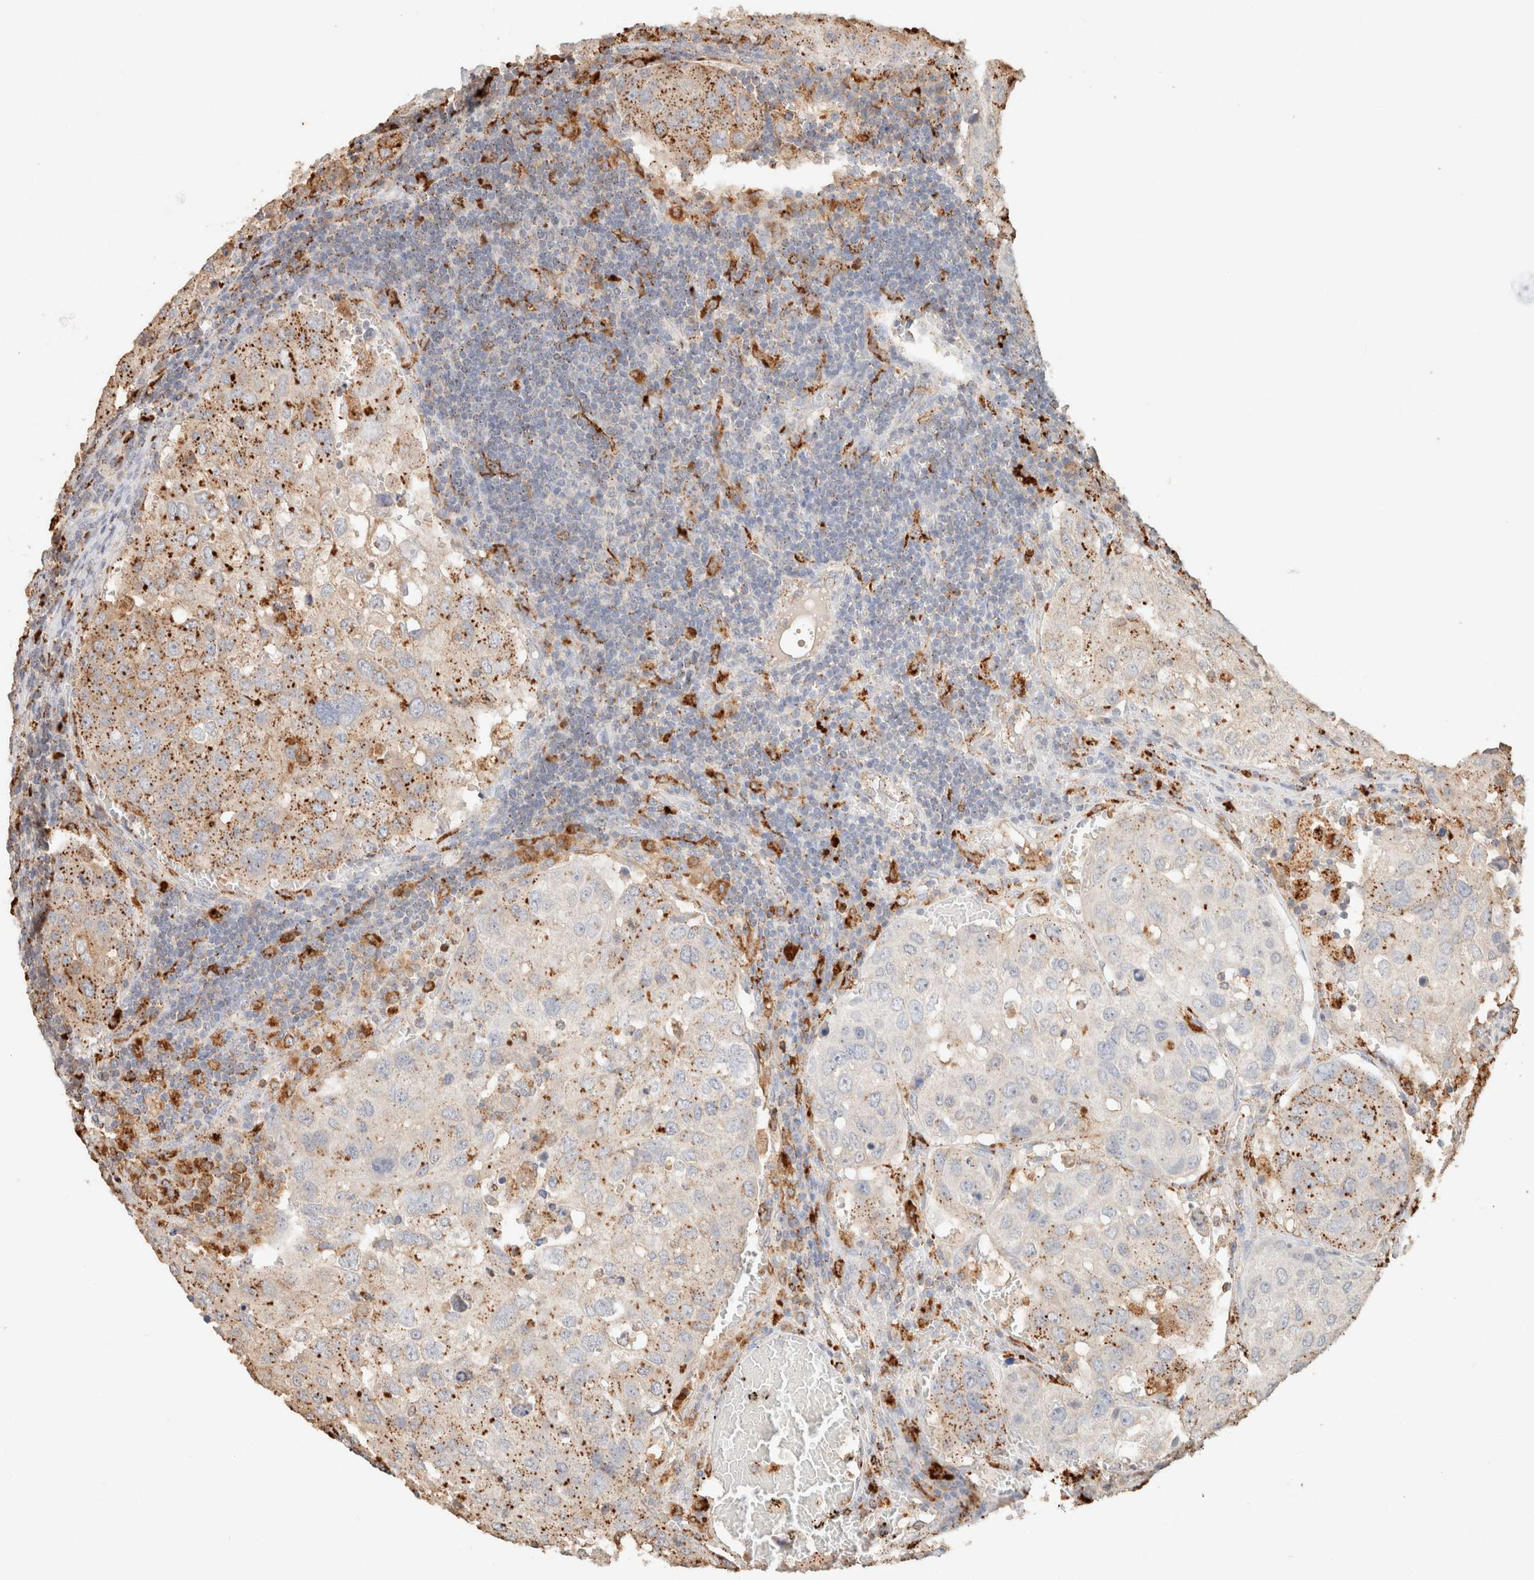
{"staining": {"intensity": "moderate", "quantity": "25%-75%", "location": "cytoplasmic/membranous"}, "tissue": "urothelial cancer", "cell_type": "Tumor cells", "image_type": "cancer", "snomed": [{"axis": "morphology", "description": "Urothelial carcinoma, High grade"}, {"axis": "topography", "description": "Lymph node"}, {"axis": "topography", "description": "Urinary bladder"}], "caption": "There is medium levels of moderate cytoplasmic/membranous expression in tumor cells of high-grade urothelial carcinoma, as demonstrated by immunohistochemical staining (brown color).", "gene": "CTSC", "patient": {"sex": "male", "age": 51}}